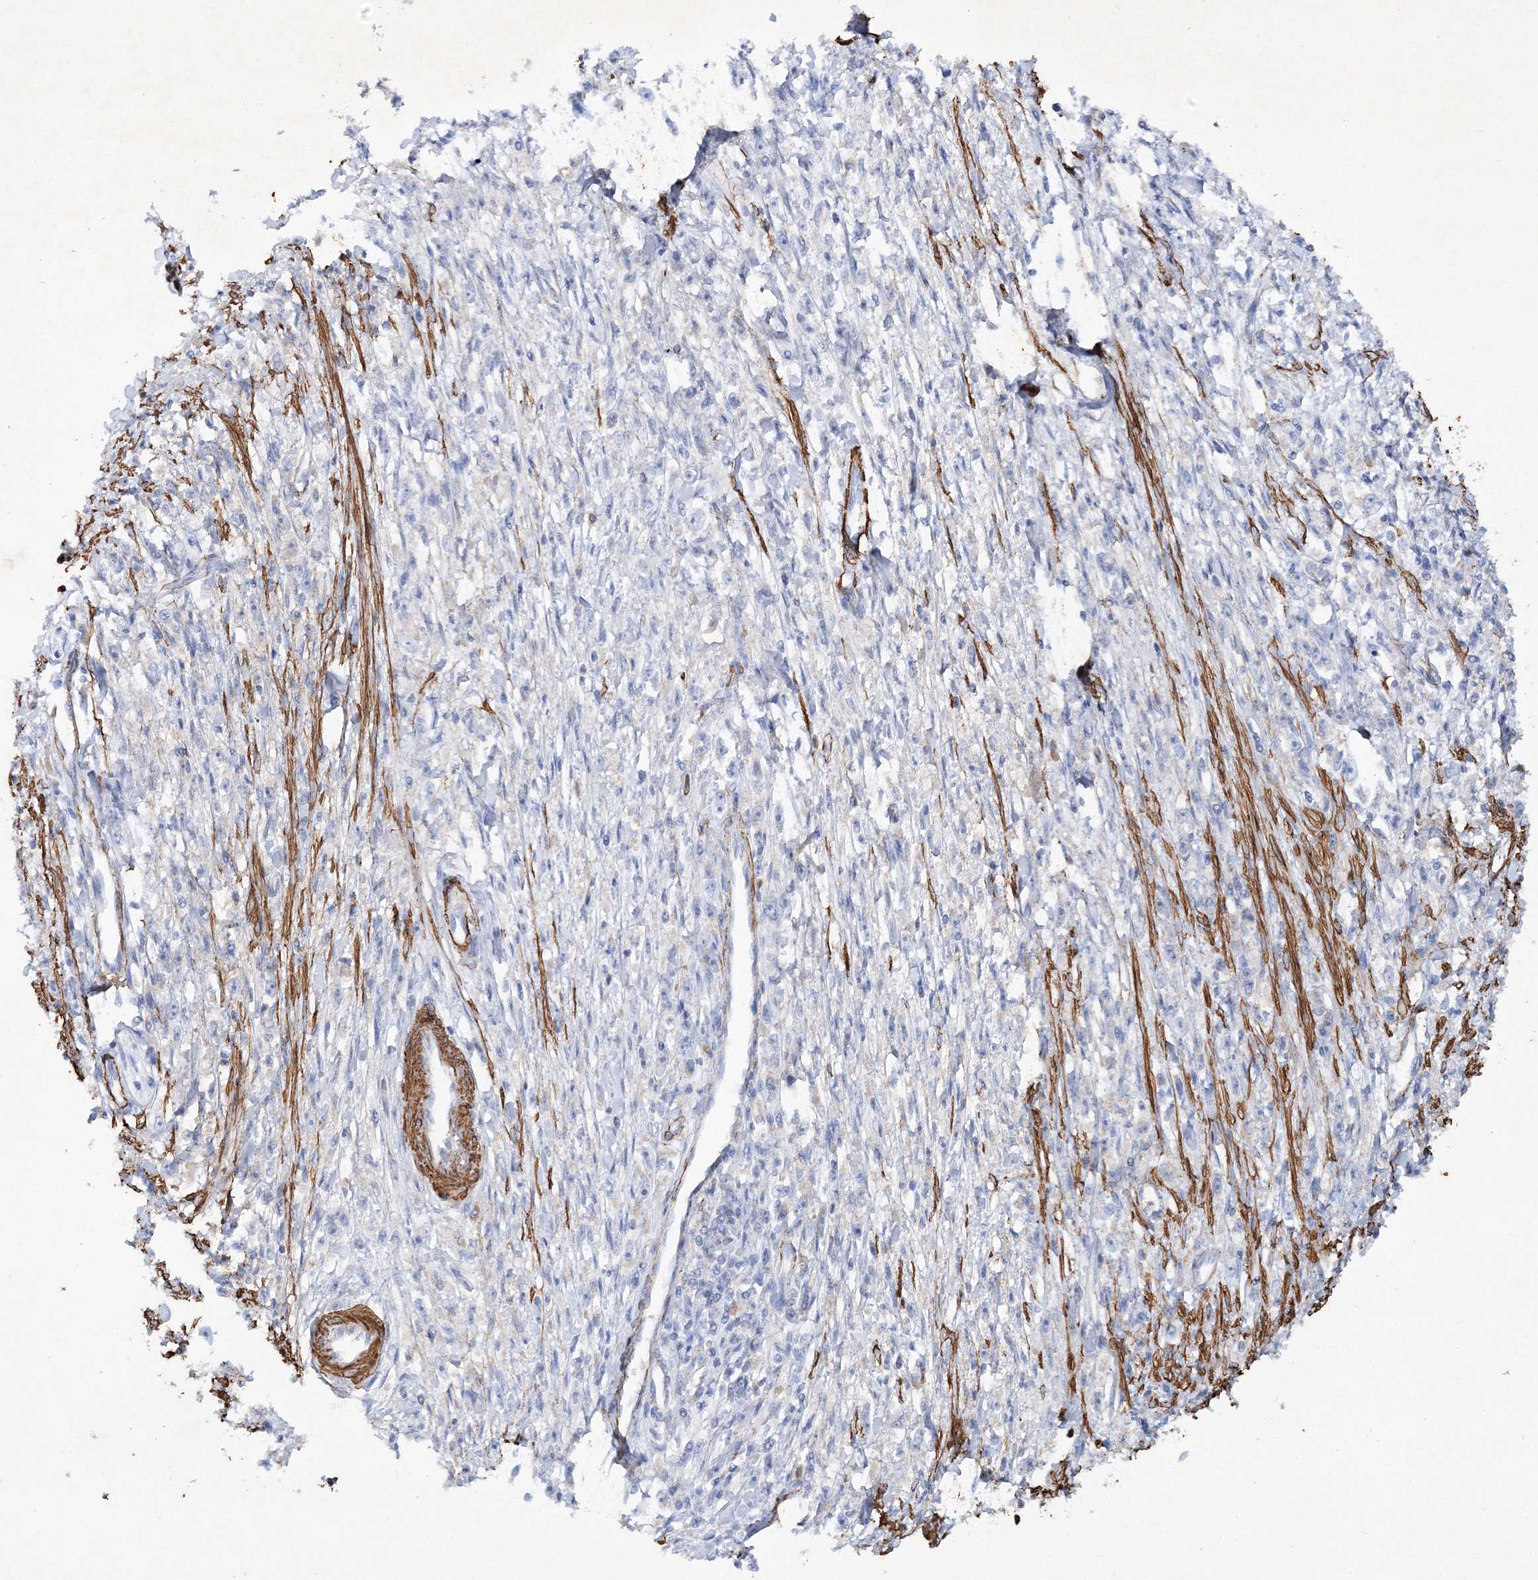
{"staining": {"intensity": "negative", "quantity": "none", "location": "none"}, "tissue": "stomach cancer", "cell_type": "Tumor cells", "image_type": "cancer", "snomed": [{"axis": "morphology", "description": "Adenocarcinoma, NOS"}, {"axis": "topography", "description": "Stomach"}], "caption": "A high-resolution photomicrograph shows IHC staining of stomach cancer (adenocarcinoma), which demonstrates no significant expression in tumor cells. (DAB (3,3'-diaminobenzidine) IHC visualized using brightfield microscopy, high magnification).", "gene": "RTN2", "patient": {"sex": "female", "age": 59}}